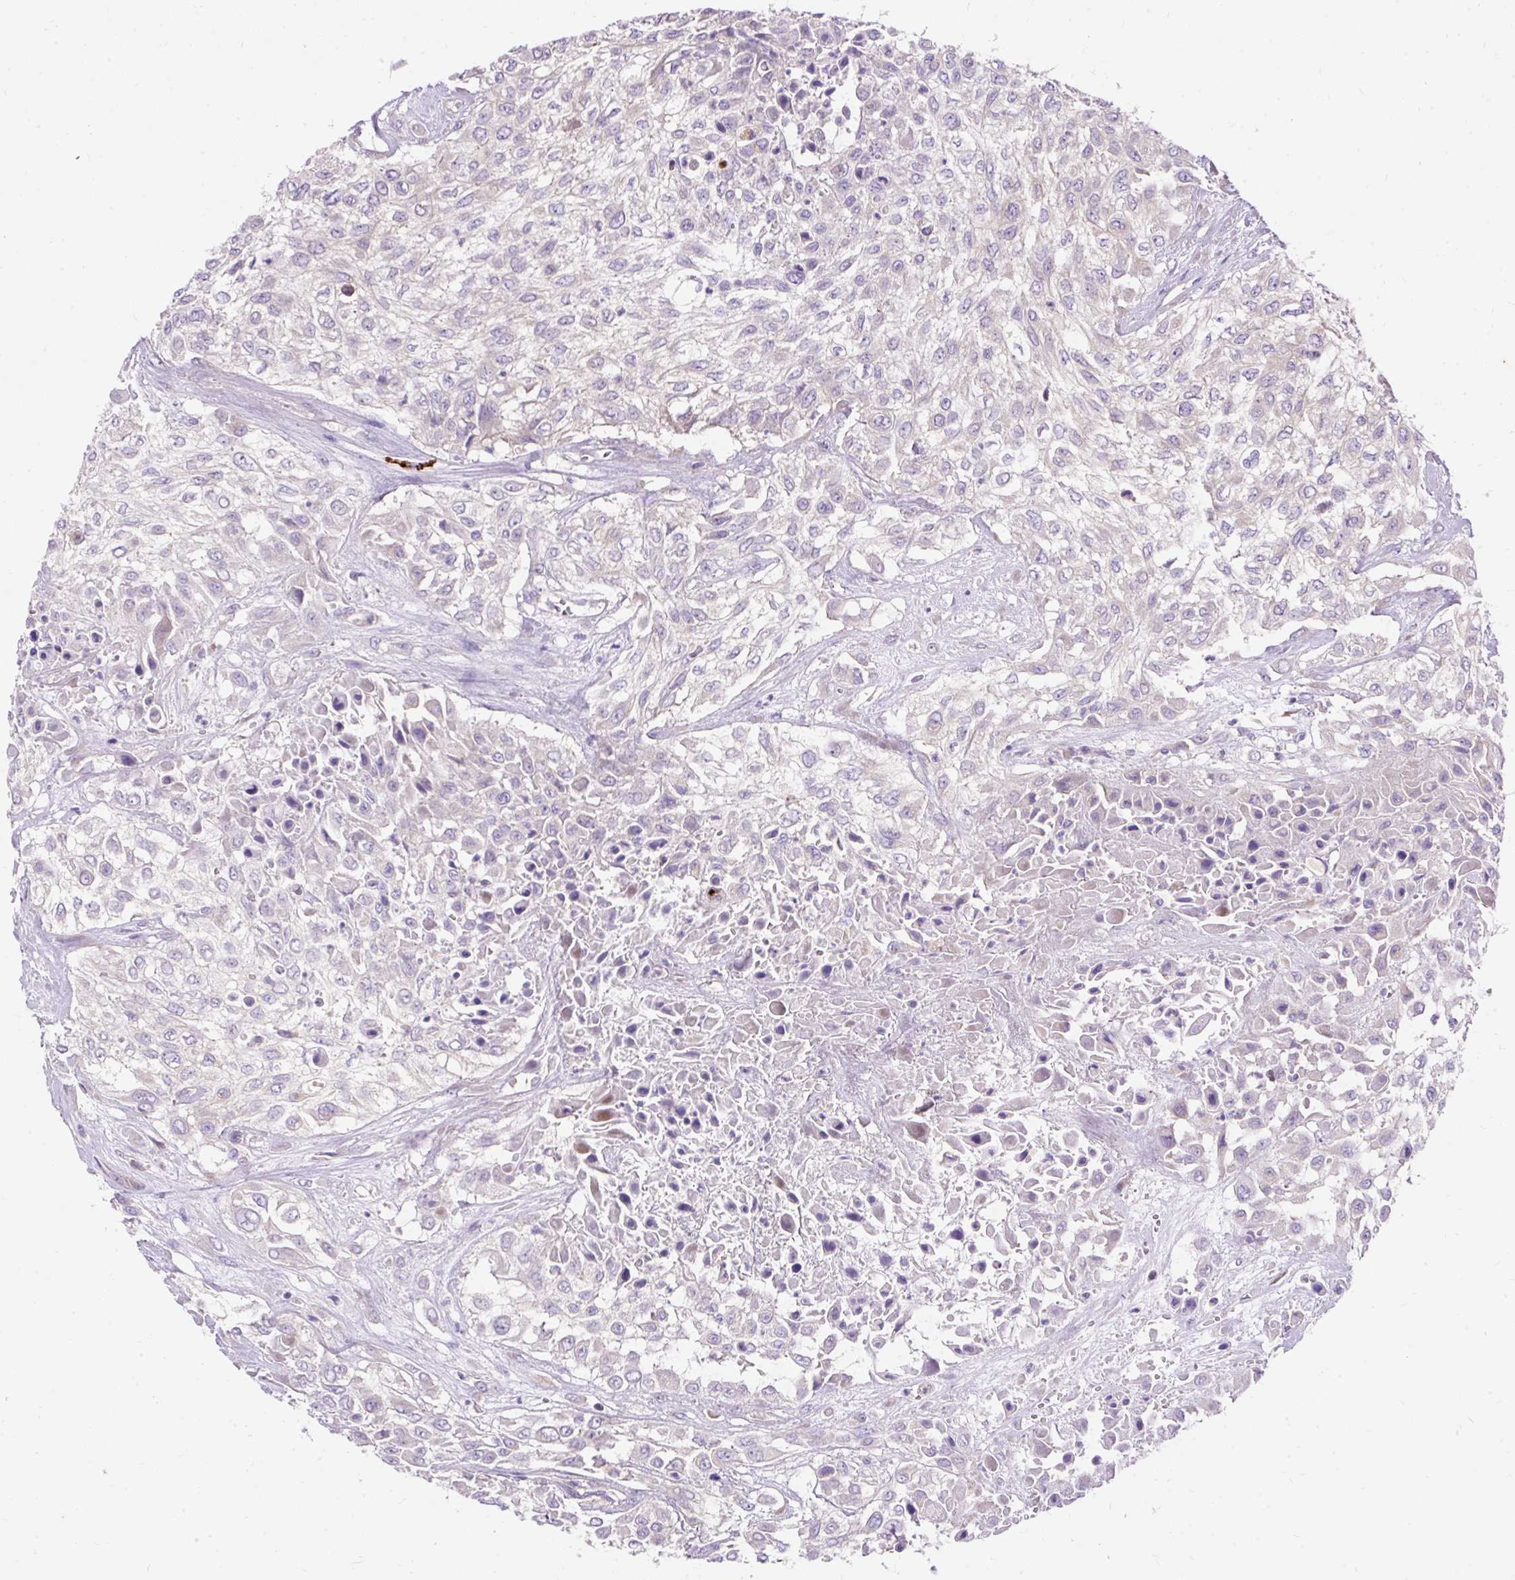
{"staining": {"intensity": "negative", "quantity": "none", "location": "none"}, "tissue": "urothelial cancer", "cell_type": "Tumor cells", "image_type": "cancer", "snomed": [{"axis": "morphology", "description": "Urothelial carcinoma, High grade"}, {"axis": "topography", "description": "Urinary bladder"}], "caption": "Protein analysis of high-grade urothelial carcinoma shows no significant positivity in tumor cells.", "gene": "OR4K15", "patient": {"sex": "male", "age": 57}}